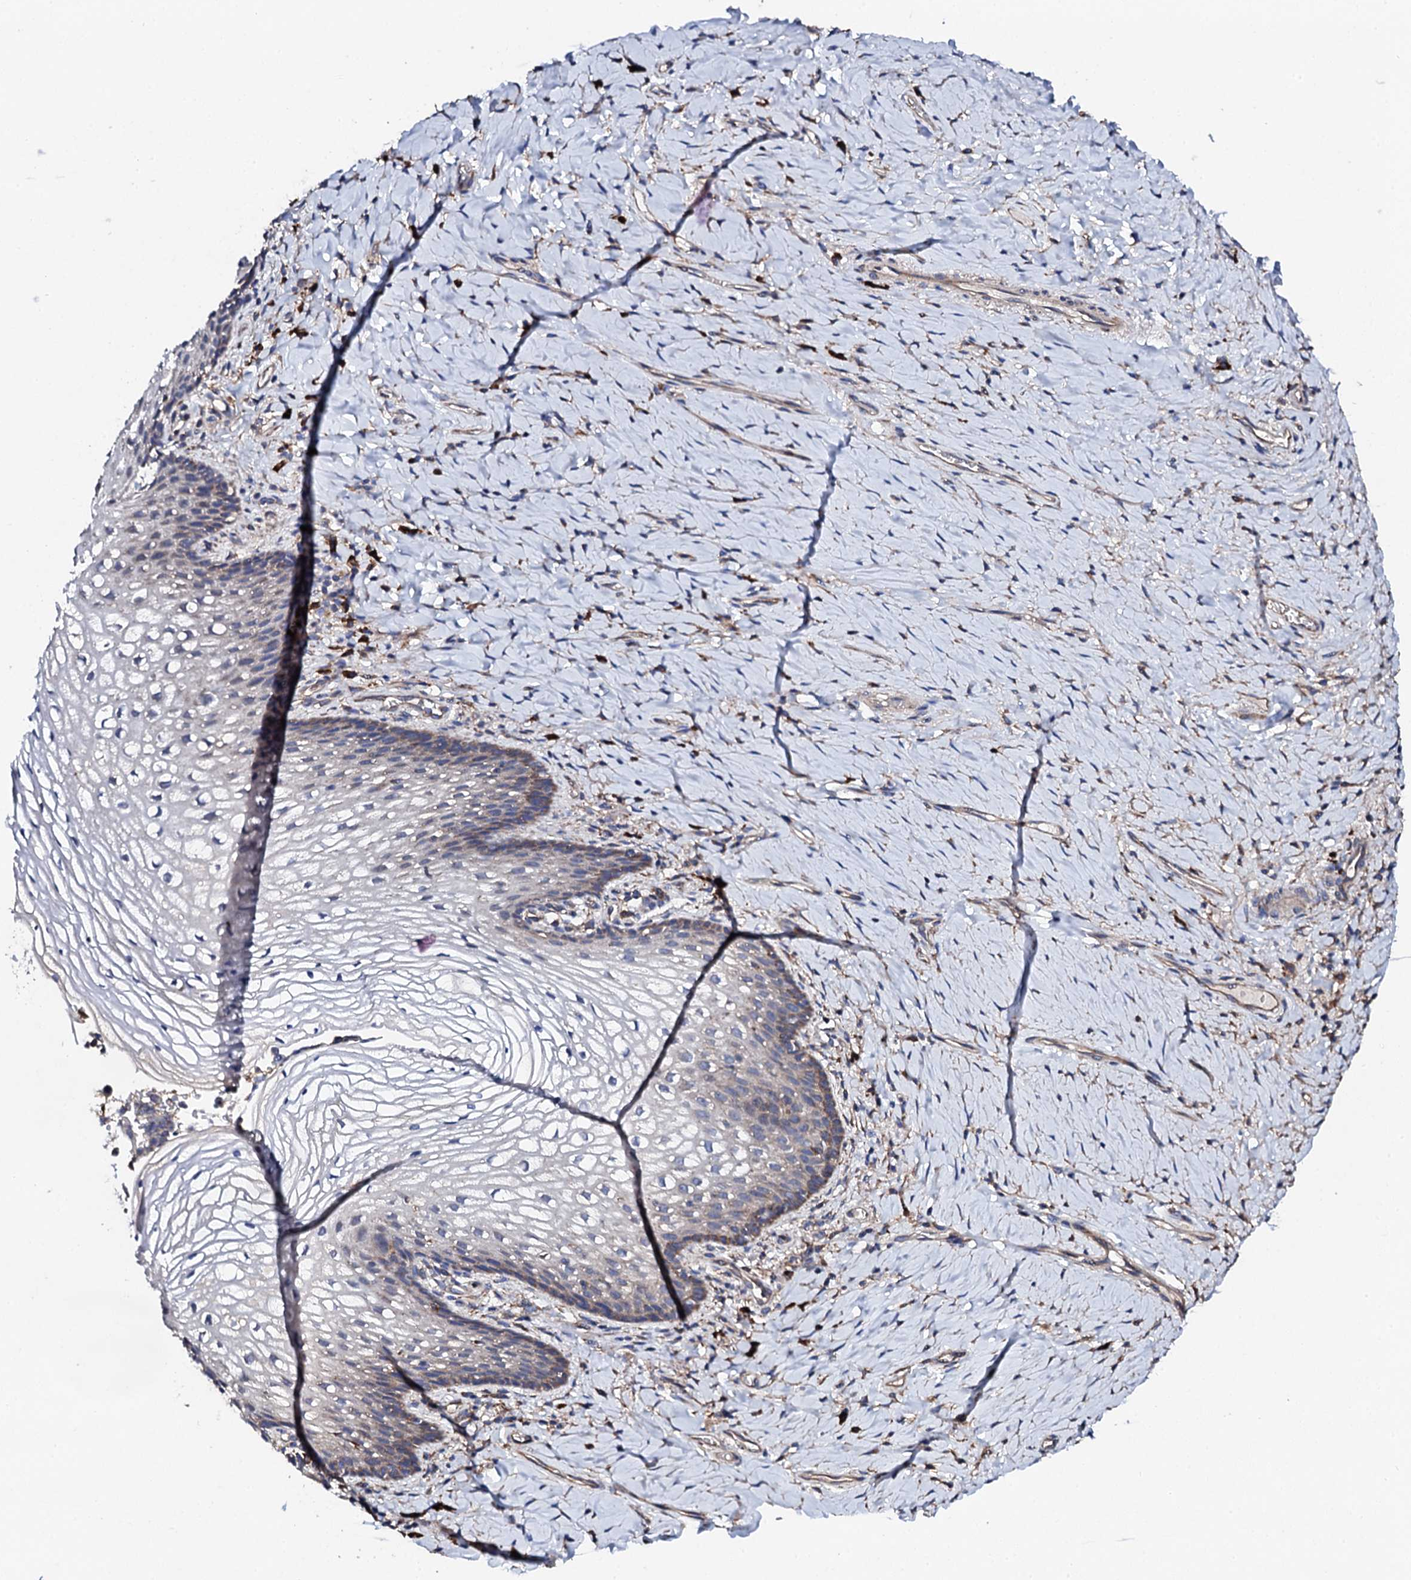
{"staining": {"intensity": "weak", "quantity": "25%-75%", "location": "cytoplasmic/membranous"}, "tissue": "vagina", "cell_type": "Squamous epithelial cells", "image_type": "normal", "snomed": [{"axis": "morphology", "description": "Normal tissue, NOS"}, {"axis": "topography", "description": "Vagina"}], "caption": "Human vagina stained with a brown dye reveals weak cytoplasmic/membranous positive staining in approximately 25%-75% of squamous epithelial cells.", "gene": "LIPT2", "patient": {"sex": "female", "age": 60}}